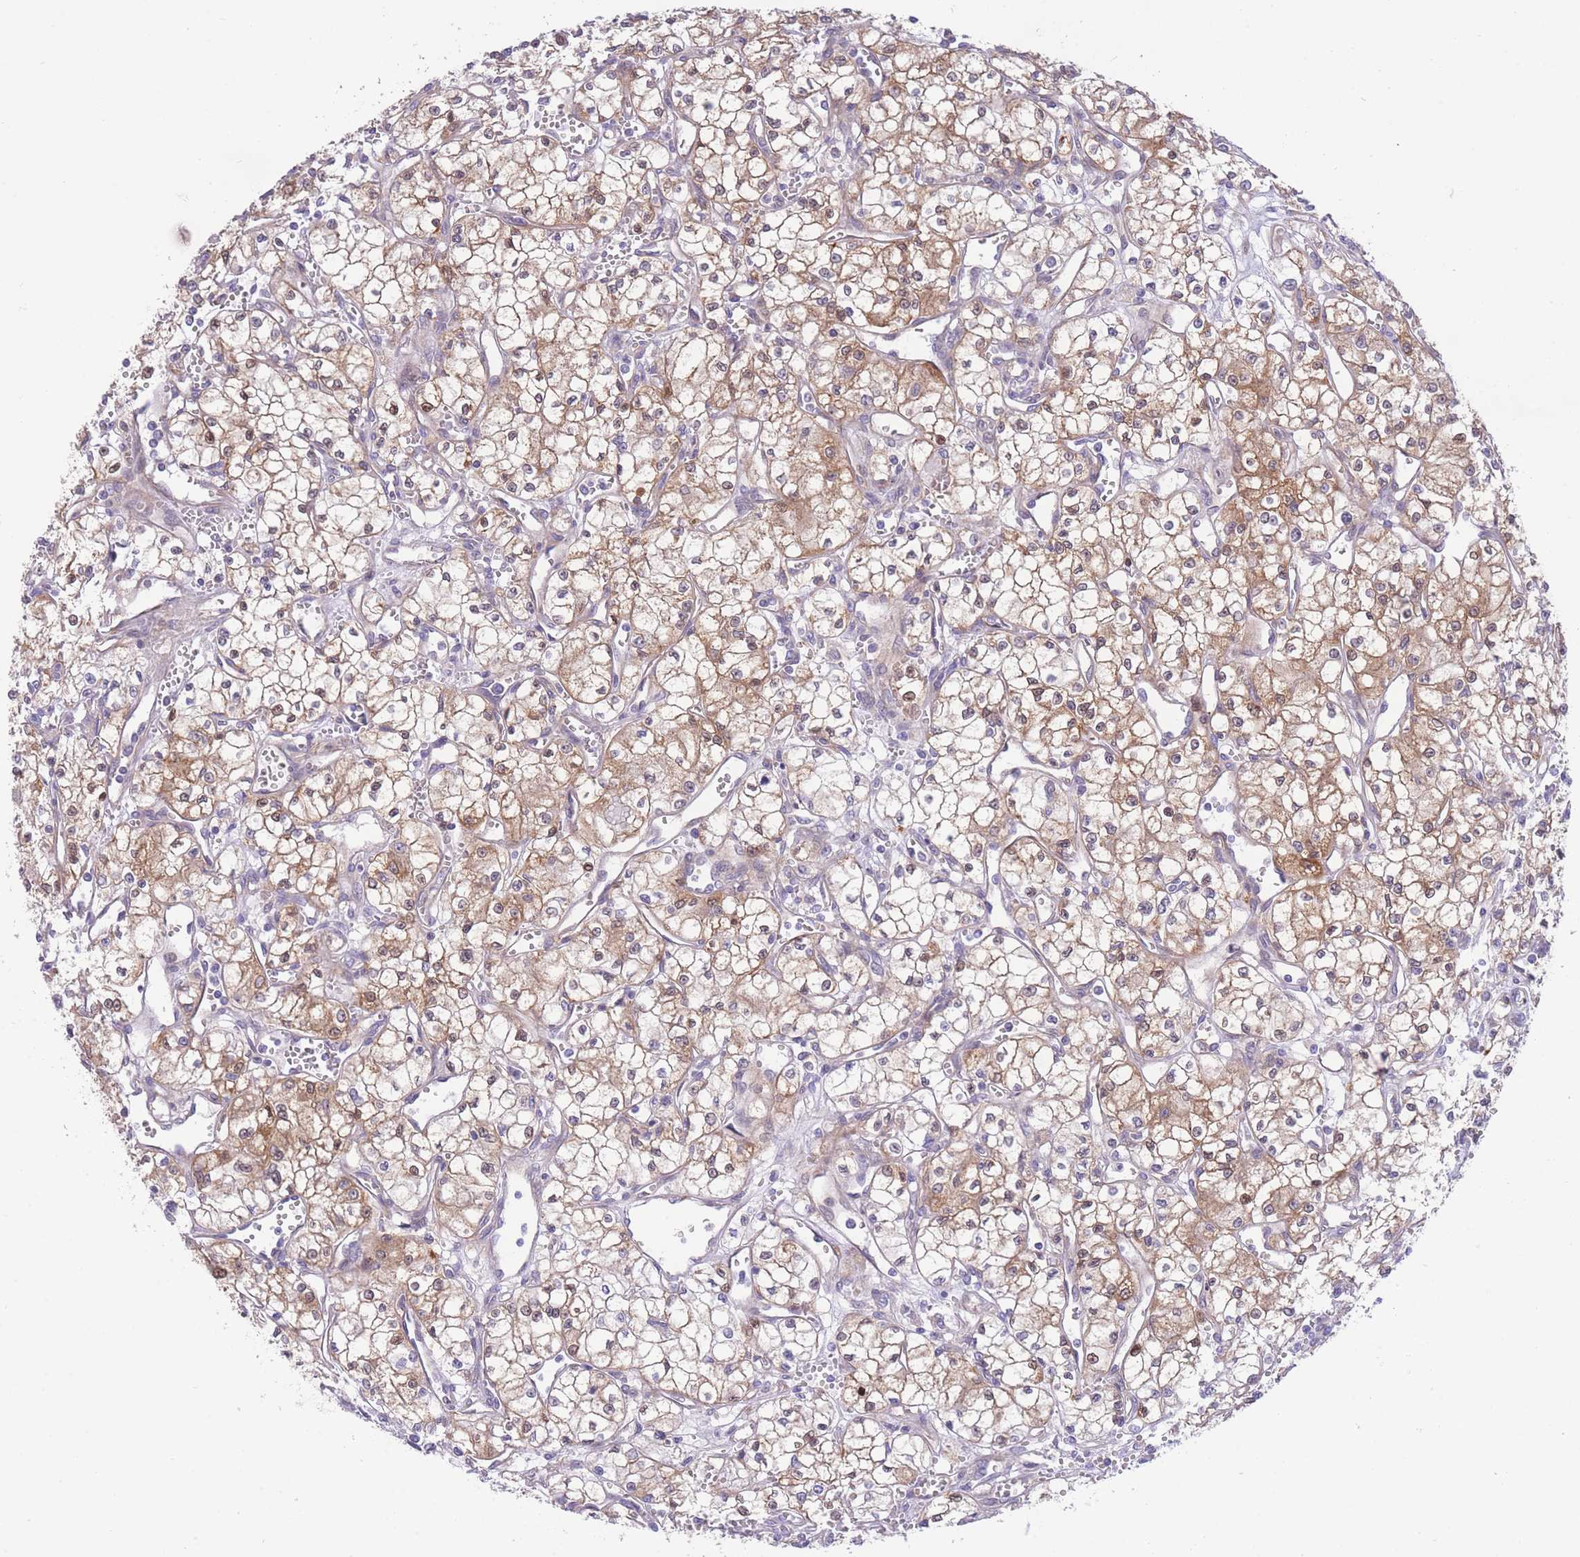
{"staining": {"intensity": "moderate", "quantity": ">75%", "location": "cytoplasmic/membranous"}, "tissue": "renal cancer", "cell_type": "Tumor cells", "image_type": "cancer", "snomed": [{"axis": "morphology", "description": "Adenocarcinoma, NOS"}, {"axis": "topography", "description": "Kidney"}], "caption": "Human renal cancer (adenocarcinoma) stained for a protein (brown) exhibits moderate cytoplasmic/membranous positive staining in approximately >75% of tumor cells.", "gene": "CHAC1", "patient": {"sex": "male", "age": 59}}